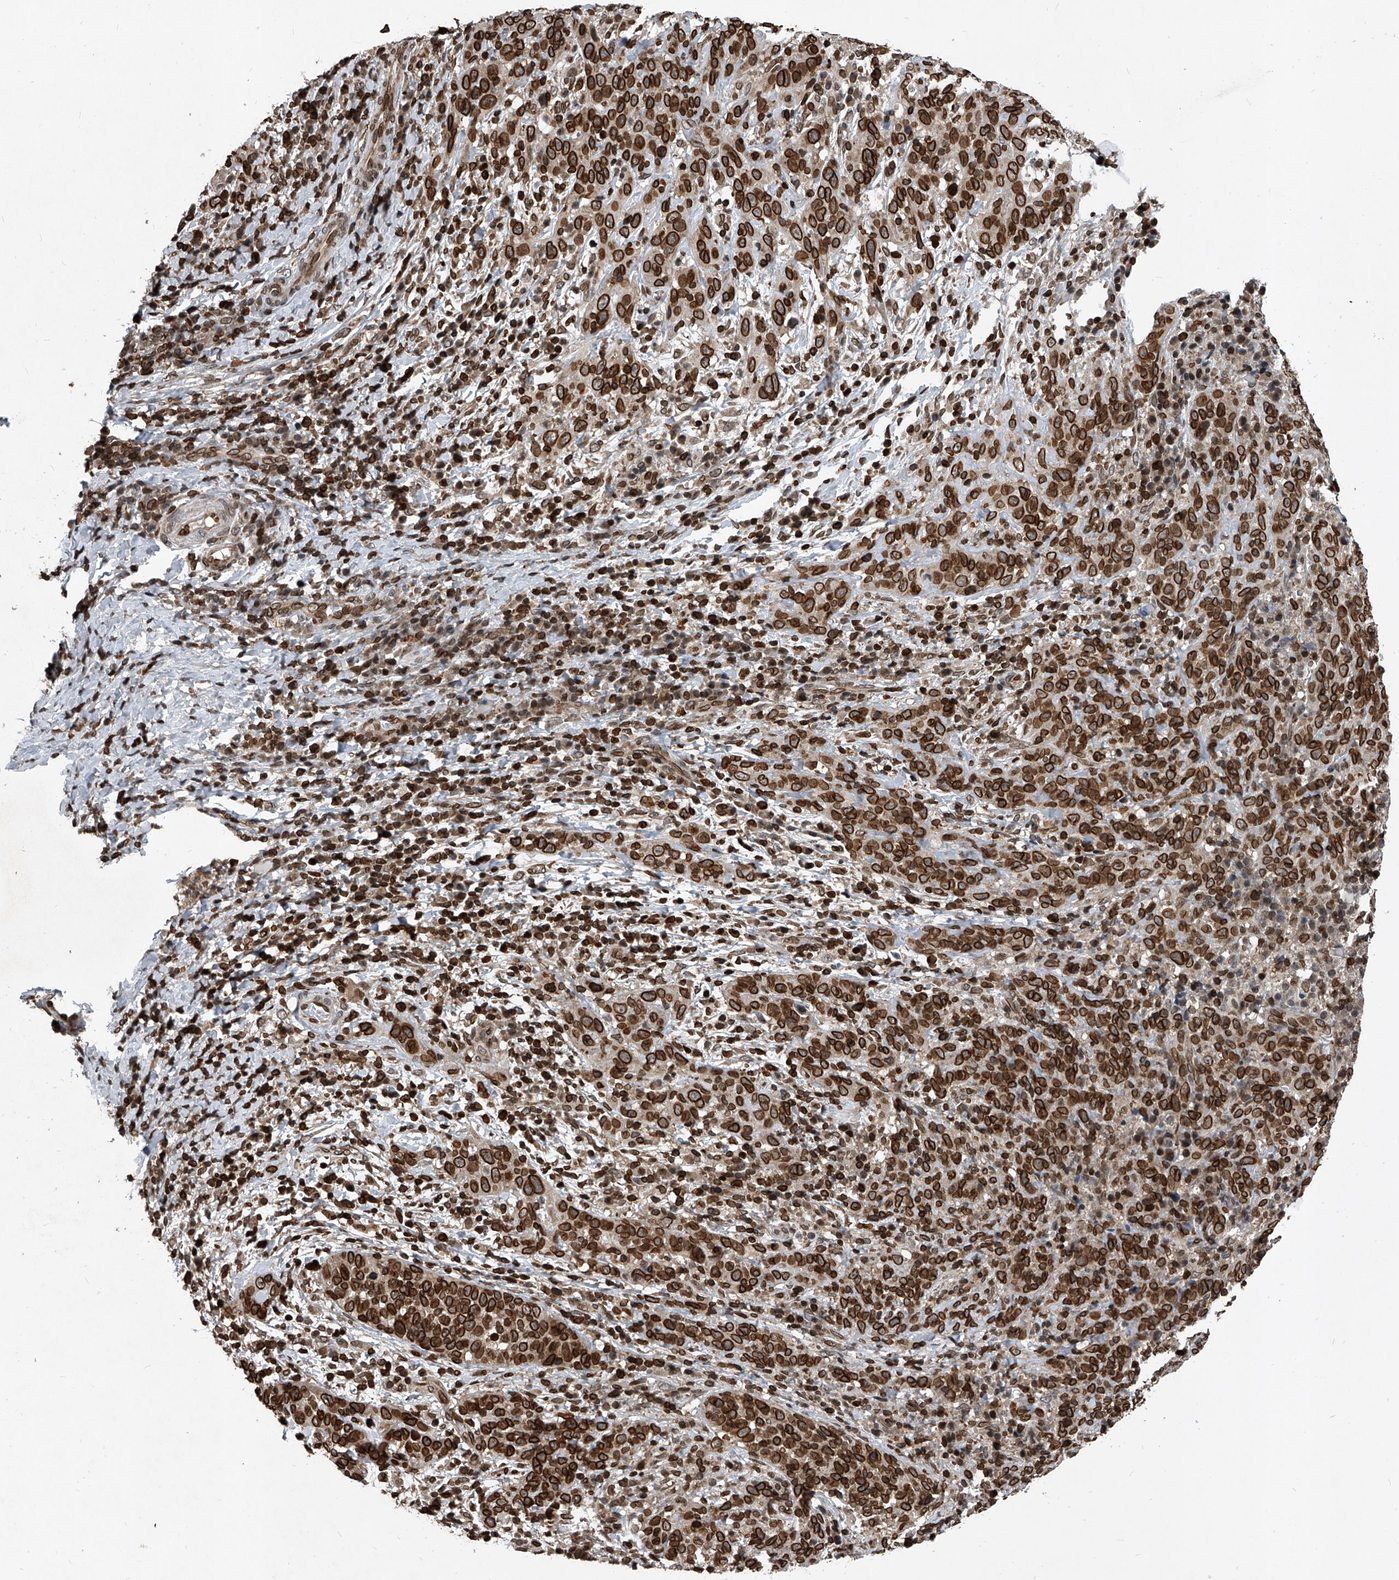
{"staining": {"intensity": "strong", "quantity": ">75%", "location": "cytoplasmic/membranous,nuclear"}, "tissue": "cervical cancer", "cell_type": "Tumor cells", "image_type": "cancer", "snomed": [{"axis": "morphology", "description": "Squamous cell carcinoma, NOS"}, {"axis": "topography", "description": "Cervix"}], "caption": "Cervical cancer tissue exhibits strong cytoplasmic/membranous and nuclear expression in about >75% of tumor cells, visualized by immunohistochemistry. Using DAB (3,3'-diaminobenzidine) (brown) and hematoxylin (blue) stains, captured at high magnification using brightfield microscopy.", "gene": "PHF20", "patient": {"sex": "female", "age": 46}}